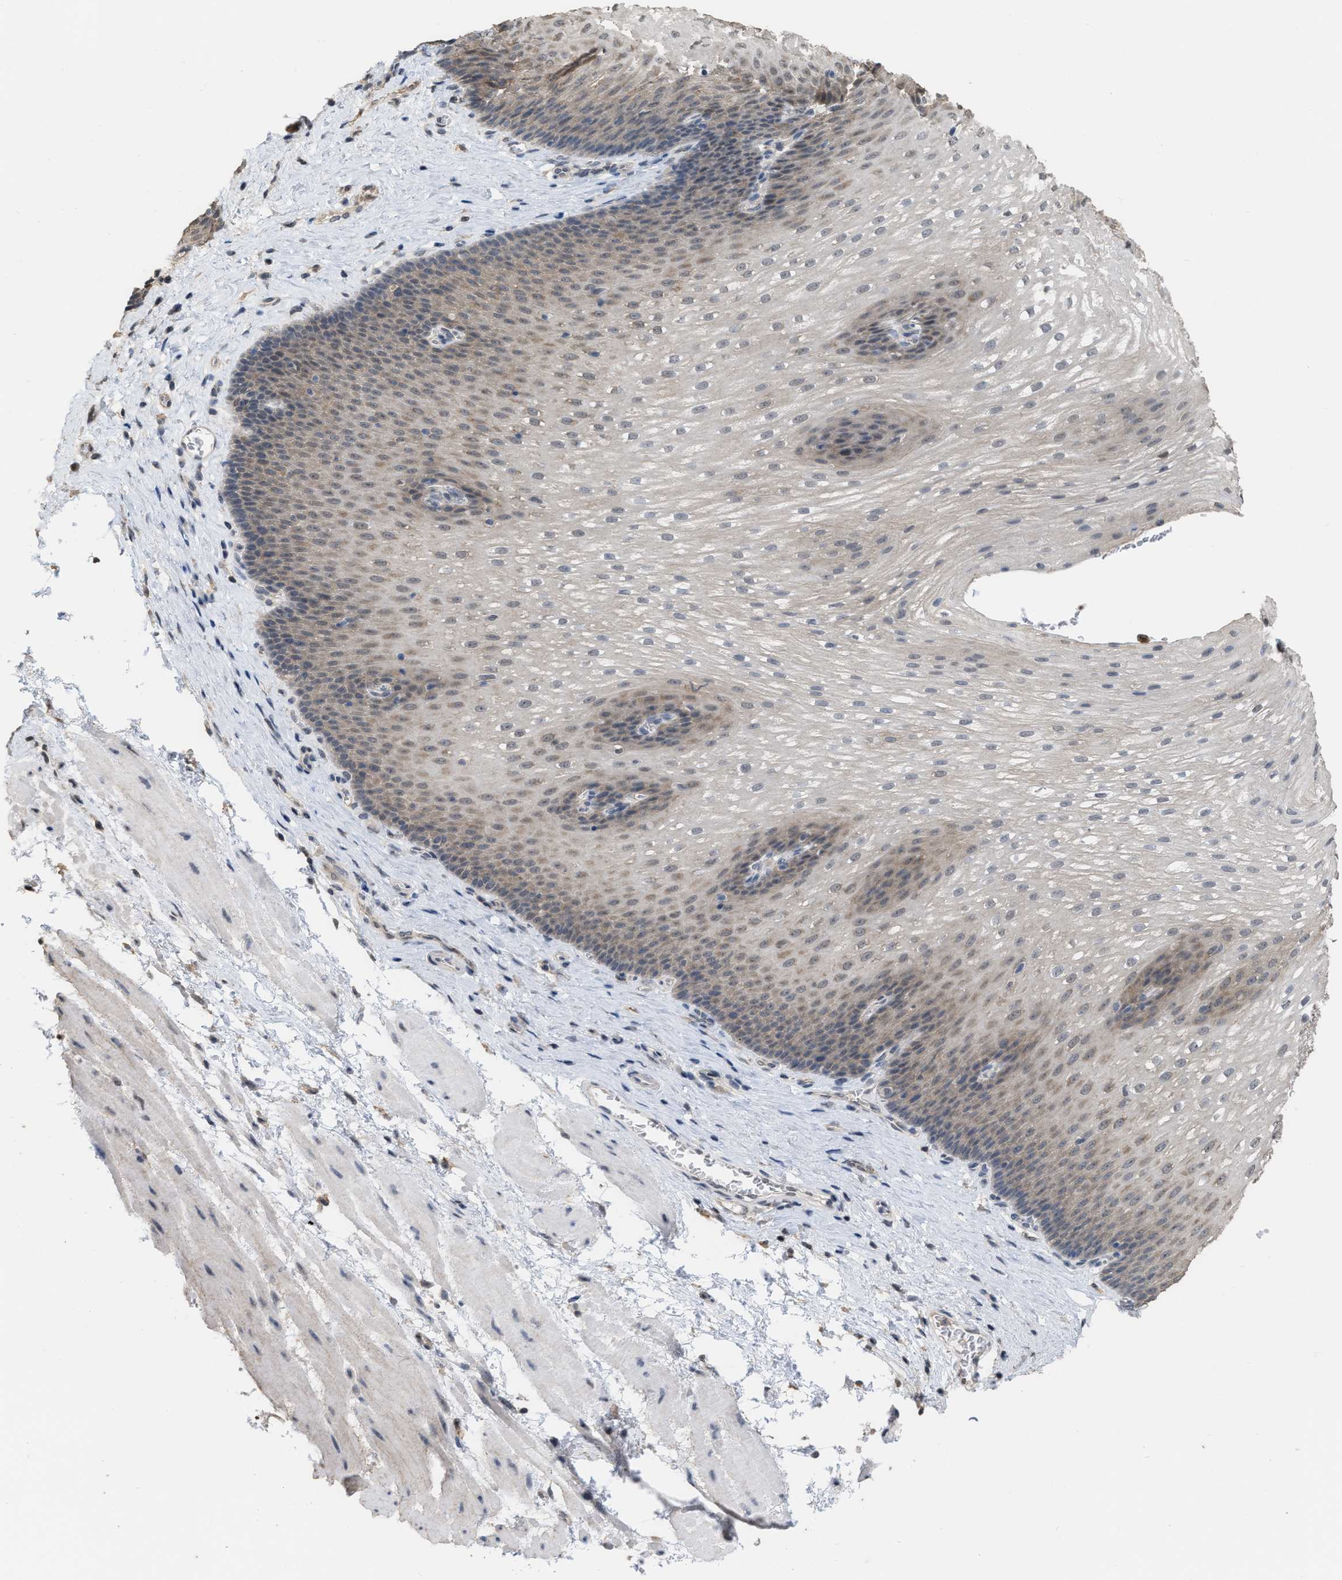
{"staining": {"intensity": "moderate", "quantity": ">75%", "location": "cytoplasmic/membranous,nuclear"}, "tissue": "esophagus", "cell_type": "Squamous epithelial cells", "image_type": "normal", "snomed": [{"axis": "morphology", "description": "Normal tissue, NOS"}, {"axis": "topography", "description": "Esophagus"}], "caption": "A photomicrograph of esophagus stained for a protein demonstrates moderate cytoplasmic/membranous,nuclear brown staining in squamous epithelial cells. The staining is performed using DAB brown chromogen to label protein expression. The nuclei are counter-stained blue using hematoxylin.", "gene": "BAIAP2L1", "patient": {"sex": "male", "age": 48}}